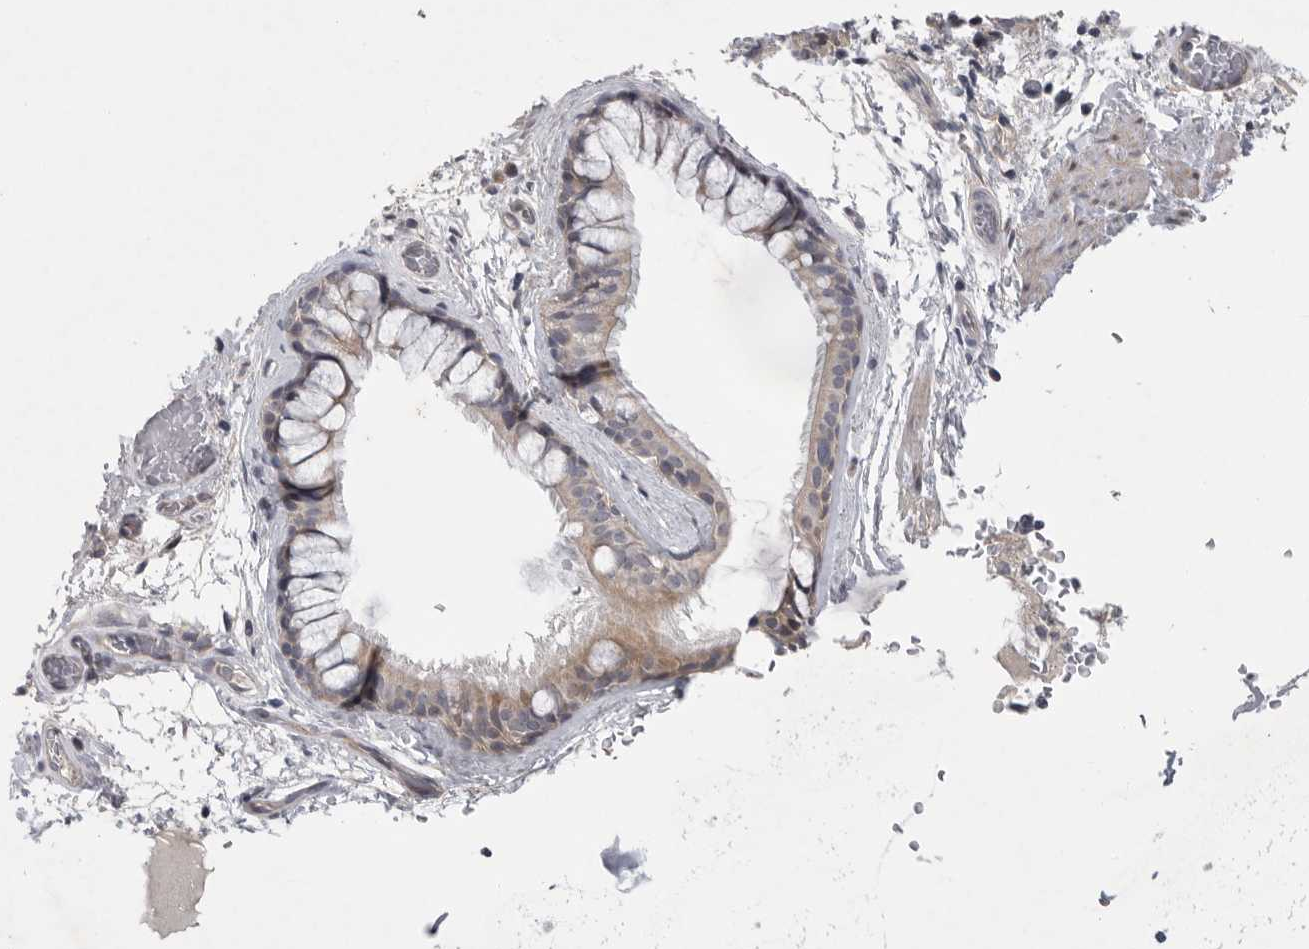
{"staining": {"intensity": "moderate", "quantity": ">75%", "location": "cytoplasmic/membranous"}, "tissue": "bronchus", "cell_type": "Respiratory epithelial cells", "image_type": "normal", "snomed": [{"axis": "morphology", "description": "Normal tissue, NOS"}, {"axis": "topography", "description": "Cartilage tissue"}], "caption": "Moderate cytoplasmic/membranous protein expression is identified in approximately >75% of respiratory epithelial cells in bronchus. (DAB (3,3'-diaminobenzidine) IHC, brown staining for protein, blue staining for nuclei).", "gene": "FBXO43", "patient": {"sex": "female", "age": 63}}